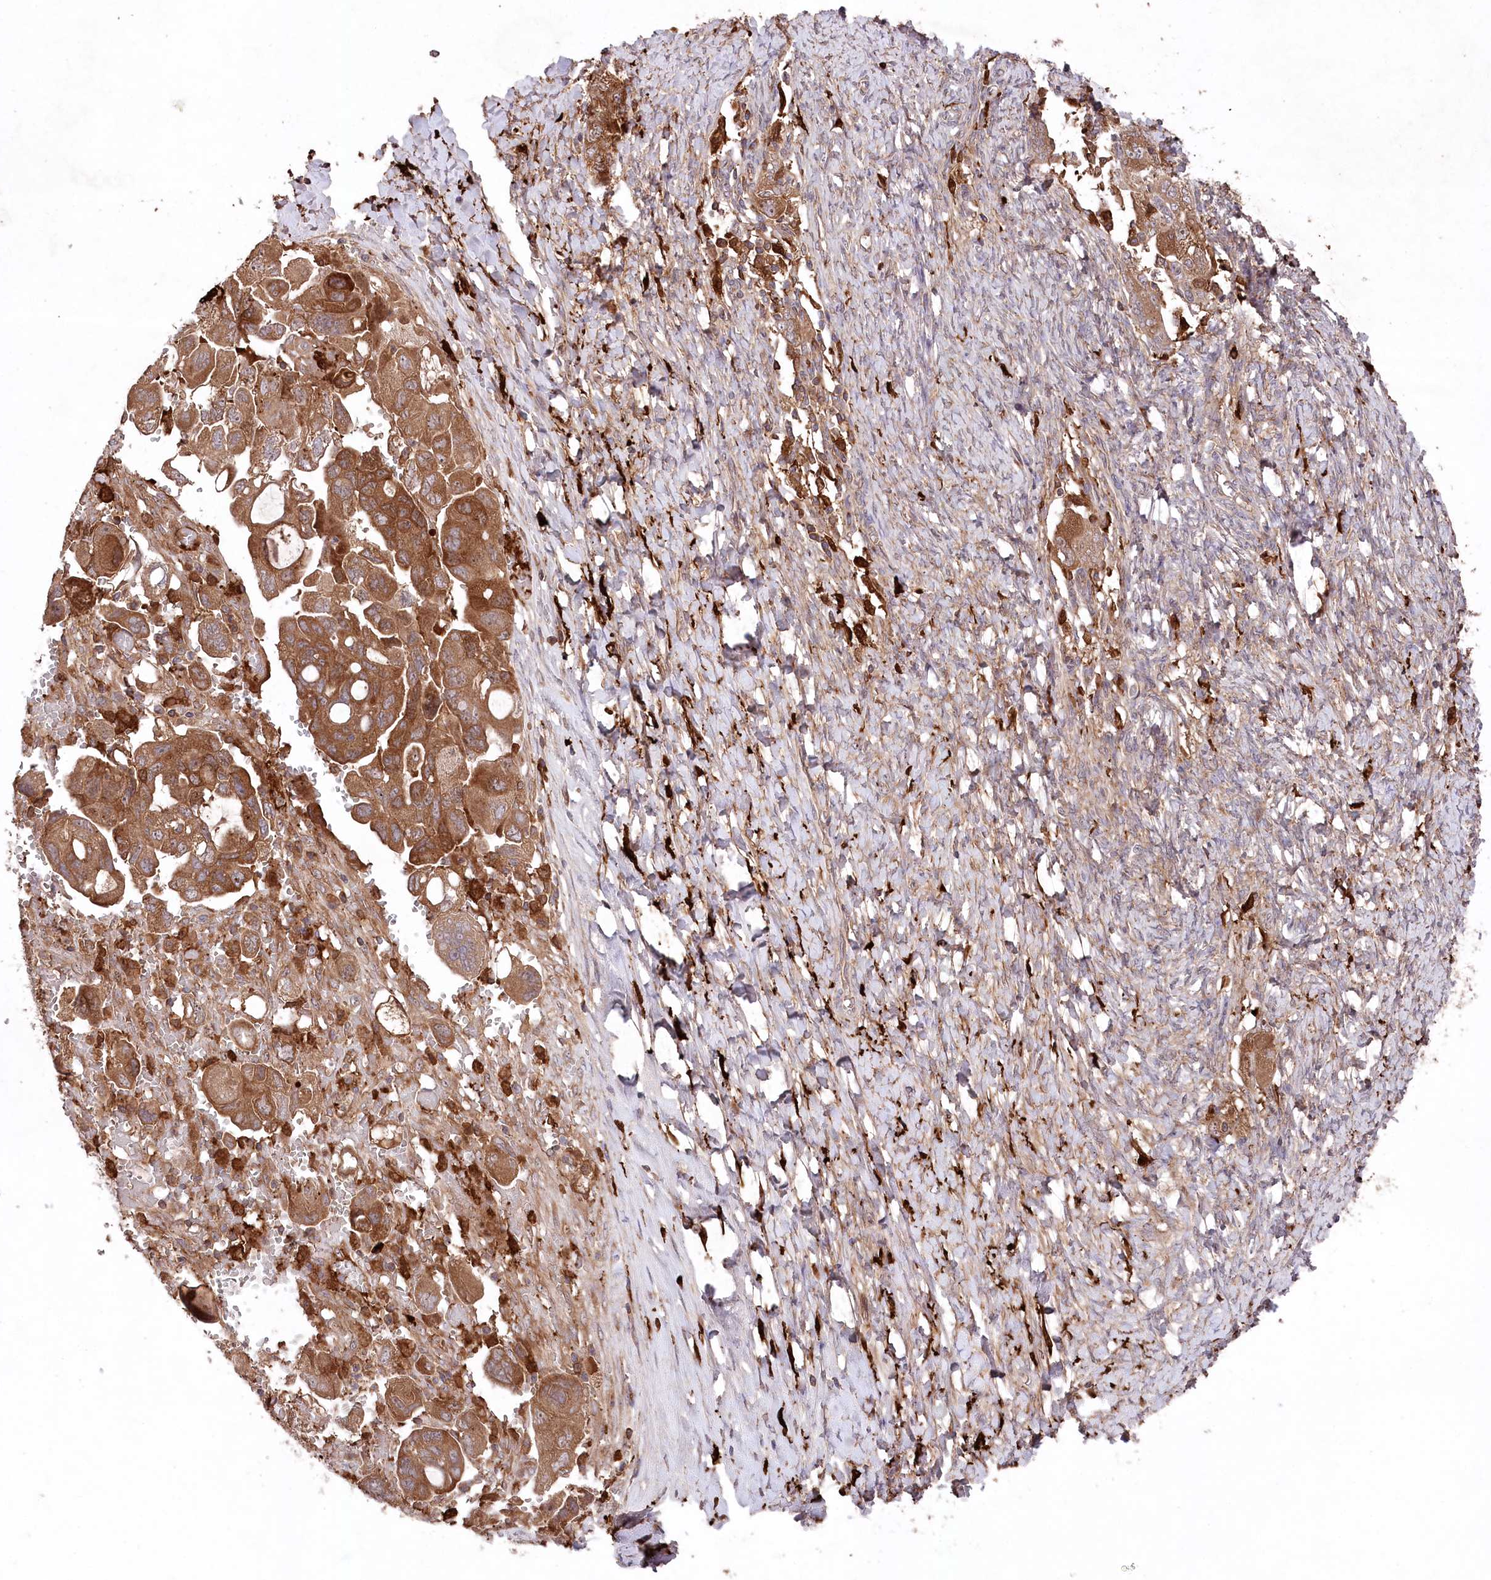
{"staining": {"intensity": "strong", "quantity": ">75%", "location": "cytoplasmic/membranous,nuclear"}, "tissue": "ovarian cancer", "cell_type": "Tumor cells", "image_type": "cancer", "snomed": [{"axis": "morphology", "description": "Carcinoma, NOS"}, {"axis": "morphology", "description": "Cystadenocarcinoma, serous, NOS"}, {"axis": "topography", "description": "Ovary"}], "caption": "DAB immunohistochemical staining of serous cystadenocarcinoma (ovarian) demonstrates strong cytoplasmic/membranous and nuclear protein expression in about >75% of tumor cells.", "gene": "PPP1R21", "patient": {"sex": "female", "age": 69}}